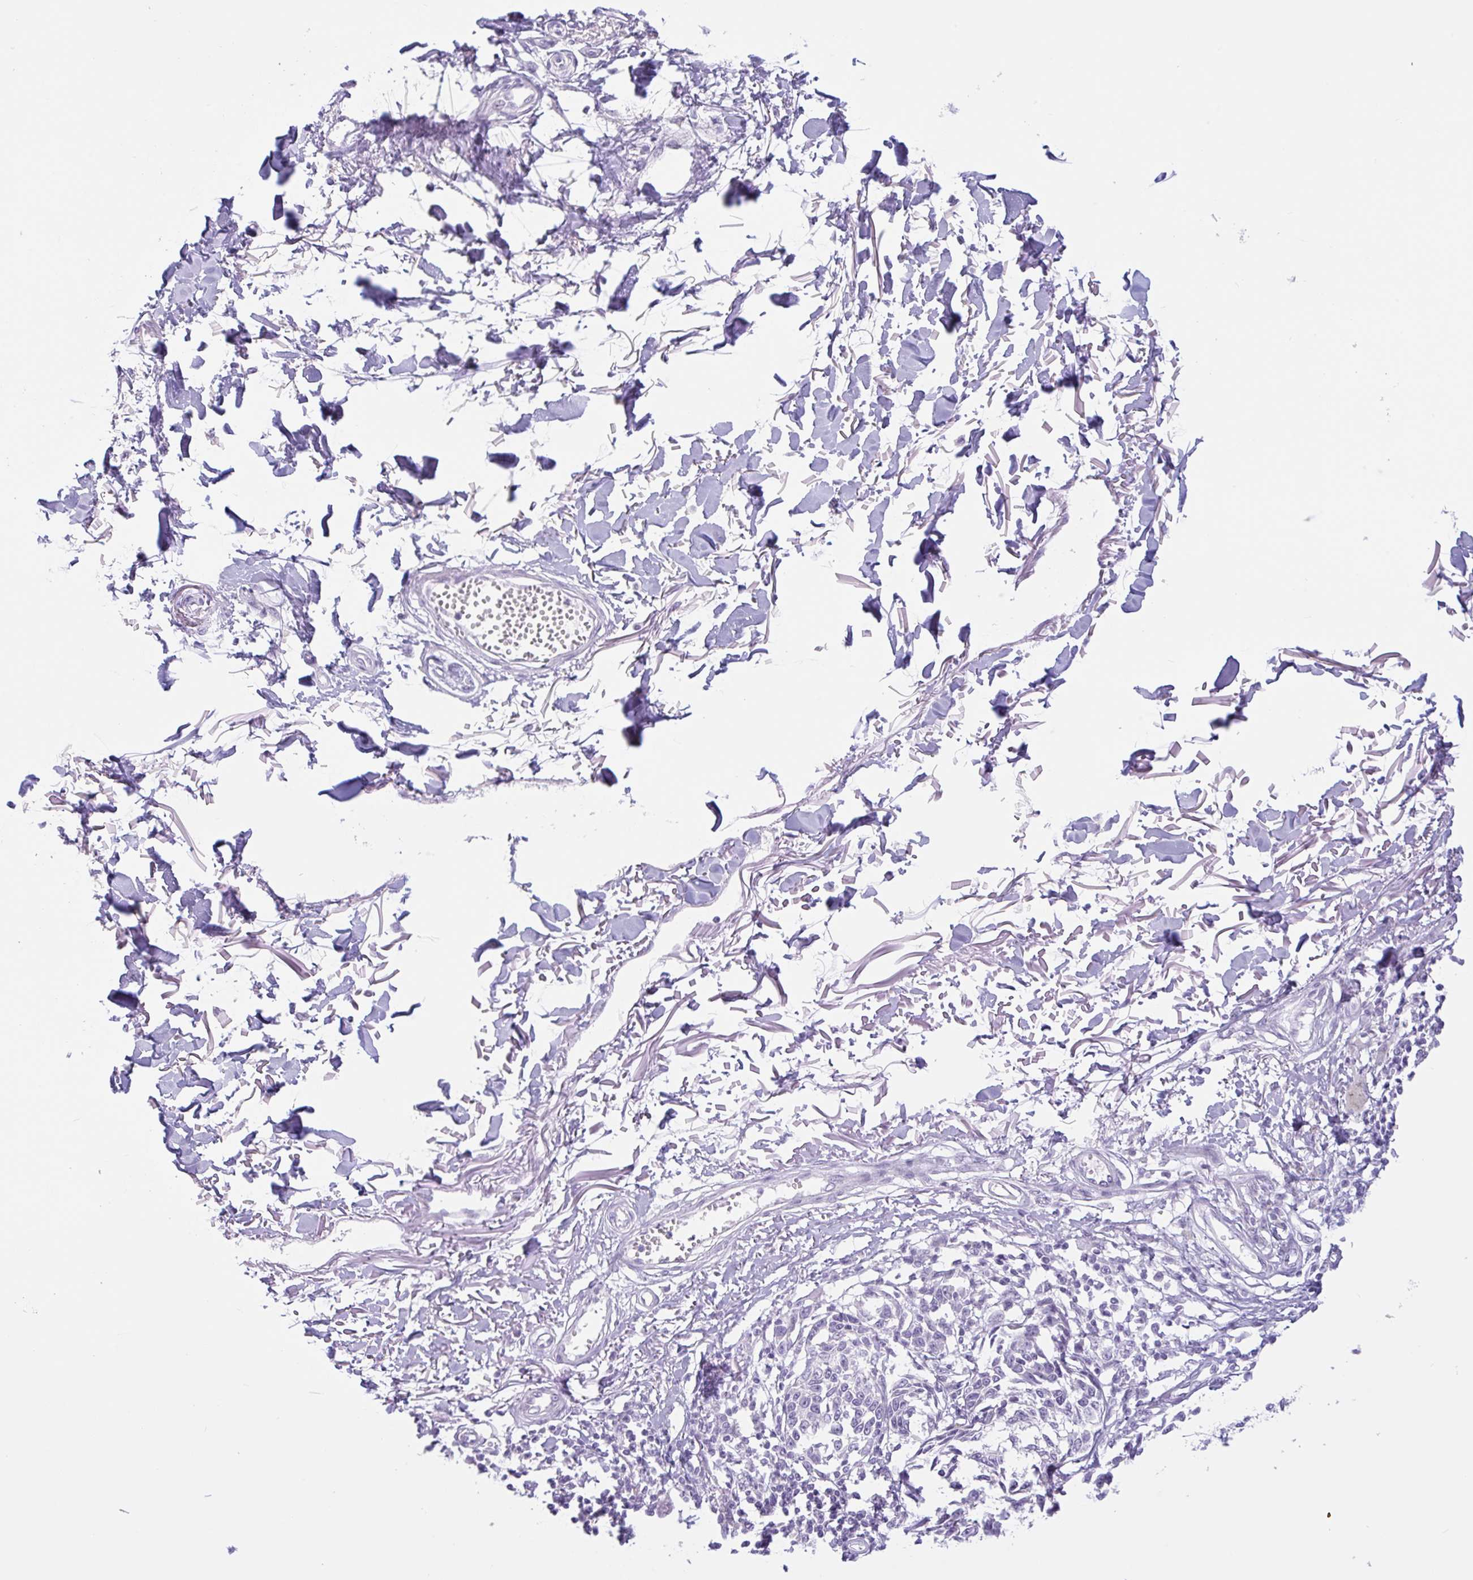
{"staining": {"intensity": "negative", "quantity": "none", "location": "none"}, "tissue": "melanoma", "cell_type": "Tumor cells", "image_type": "cancer", "snomed": [{"axis": "morphology", "description": "Malignant melanoma, NOS"}, {"axis": "topography", "description": "Skin"}], "caption": "This is a micrograph of immunohistochemistry staining of melanoma, which shows no positivity in tumor cells.", "gene": "CTSE", "patient": {"sex": "male", "age": 73}}